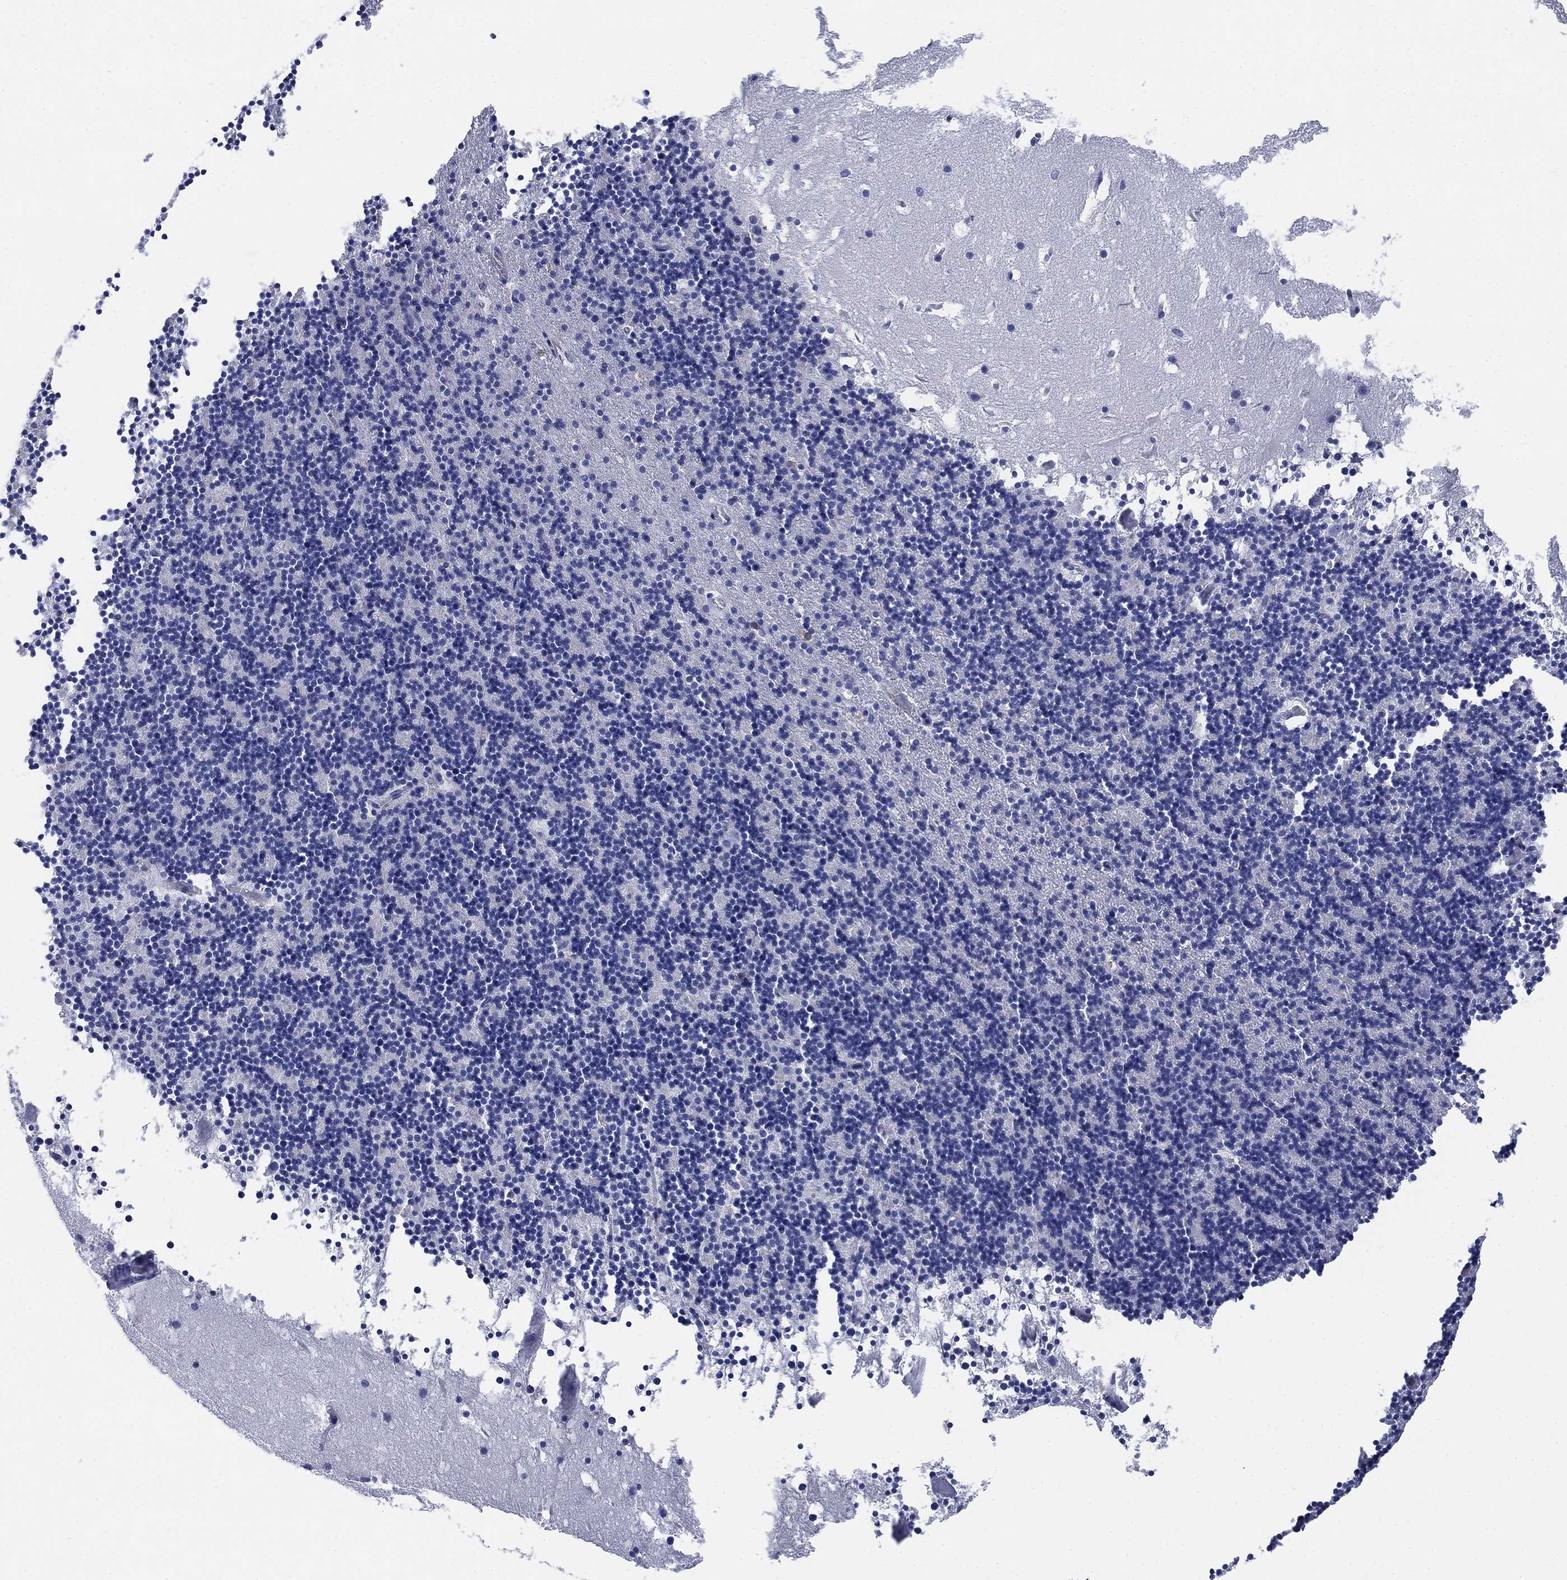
{"staining": {"intensity": "negative", "quantity": "none", "location": "none"}, "tissue": "cerebellum", "cell_type": "Cells in granular layer", "image_type": "normal", "snomed": [{"axis": "morphology", "description": "Normal tissue, NOS"}, {"axis": "topography", "description": "Cerebellum"}], "caption": "Protein analysis of unremarkable cerebellum demonstrates no significant staining in cells in granular layer. Brightfield microscopy of immunohistochemistry stained with DAB (3,3'-diaminobenzidine) (brown) and hematoxylin (blue), captured at high magnification.", "gene": "SCCPDH", "patient": {"sex": "male", "age": 37}}